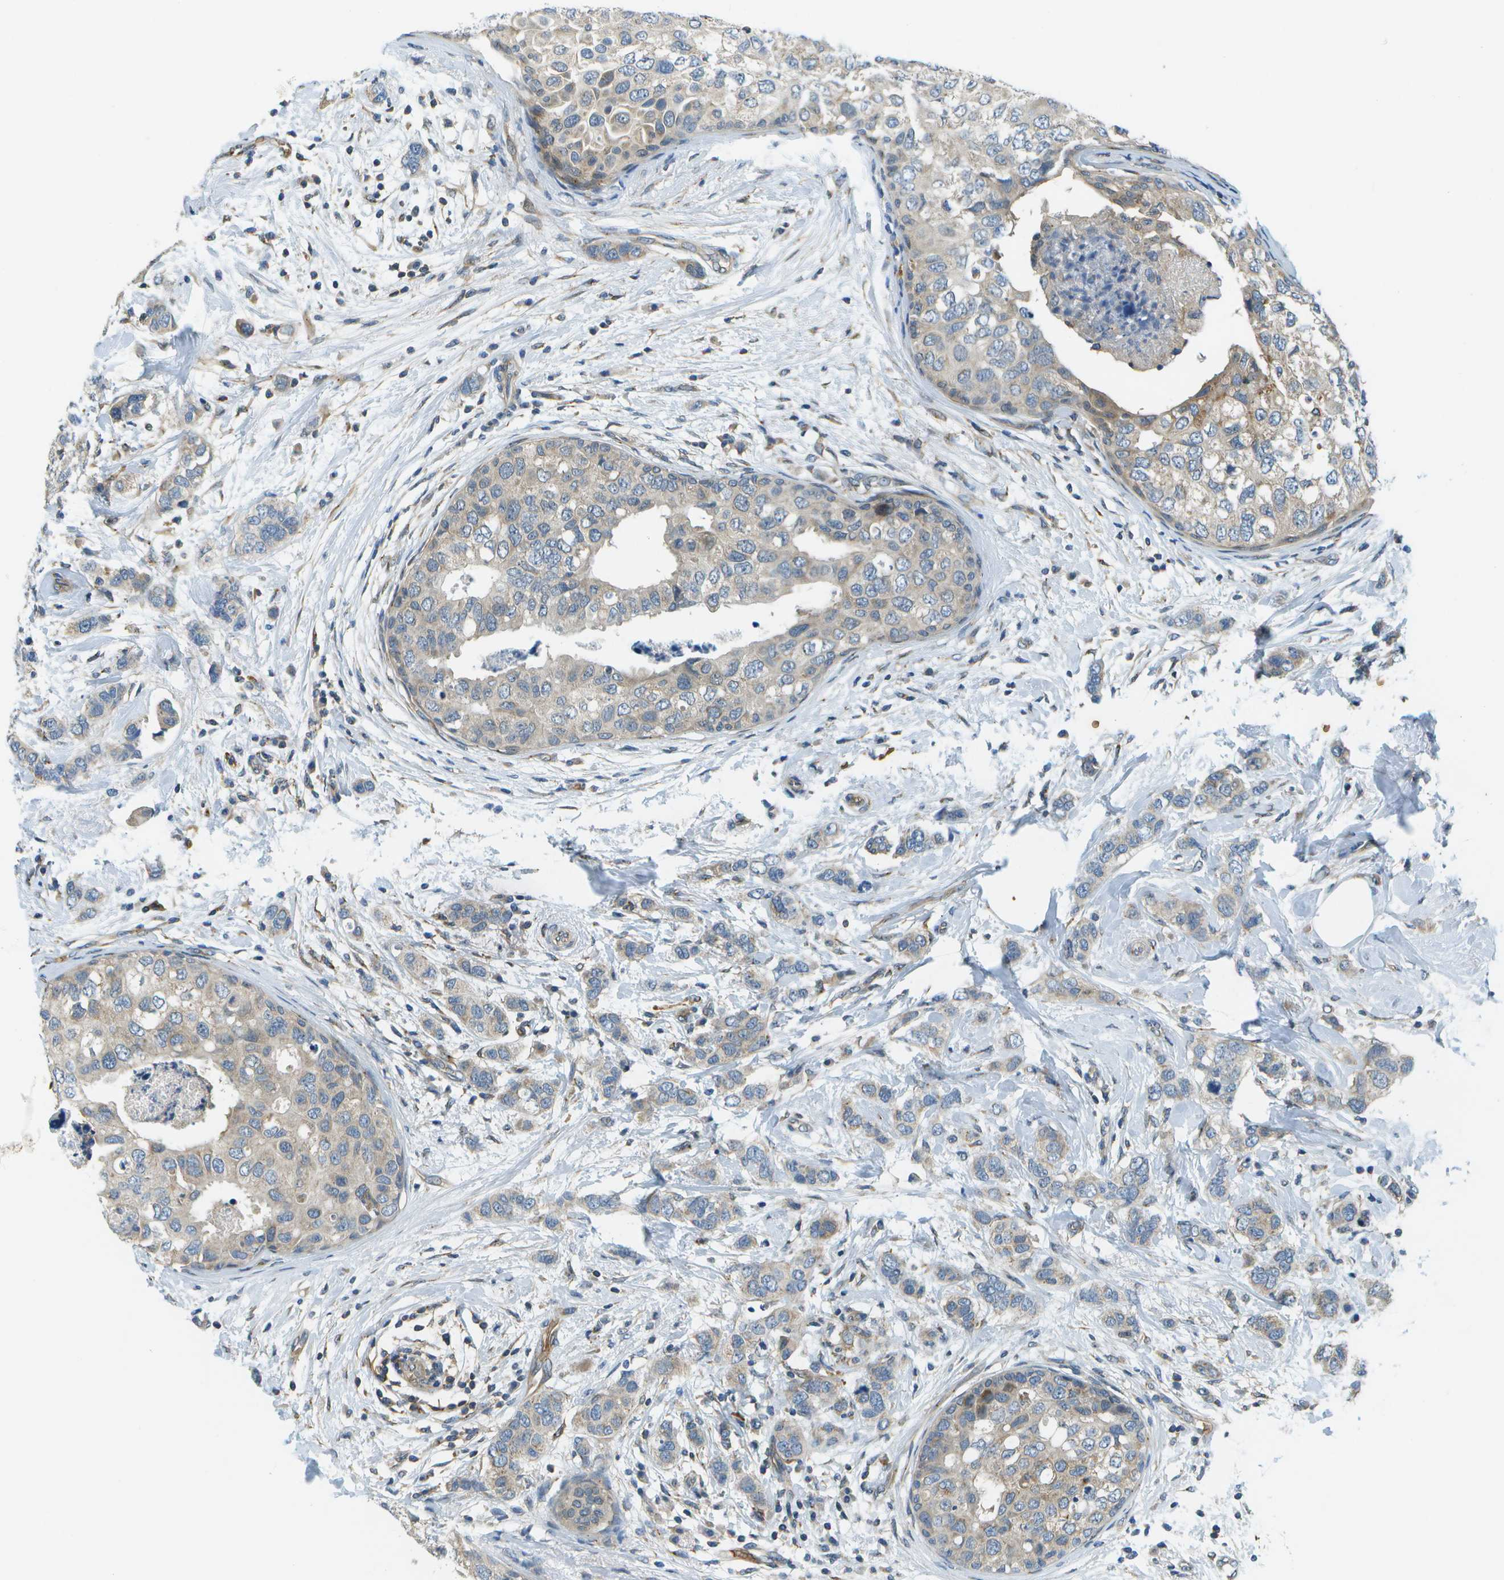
{"staining": {"intensity": "moderate", "quantity": "<25%", "location": "cytoplasmic/membranous"}, "tissue": "breast cancer", "cell_type": "Tumor cells", "image_type": "cancer", "snomed": [{"axis": "morphology", "description": "Duct carcinoma"}, {"axis": "topography", "description": "Breast"}], "caption": "Invasive ductal carcinoma (breast) stained with a brown dye demonstrates moderate cytoplasmic/membranous positive positivity in about <25% of tumor cells.", "gene": "CTIF", "patient": {"sex": "female", "age": 50}}